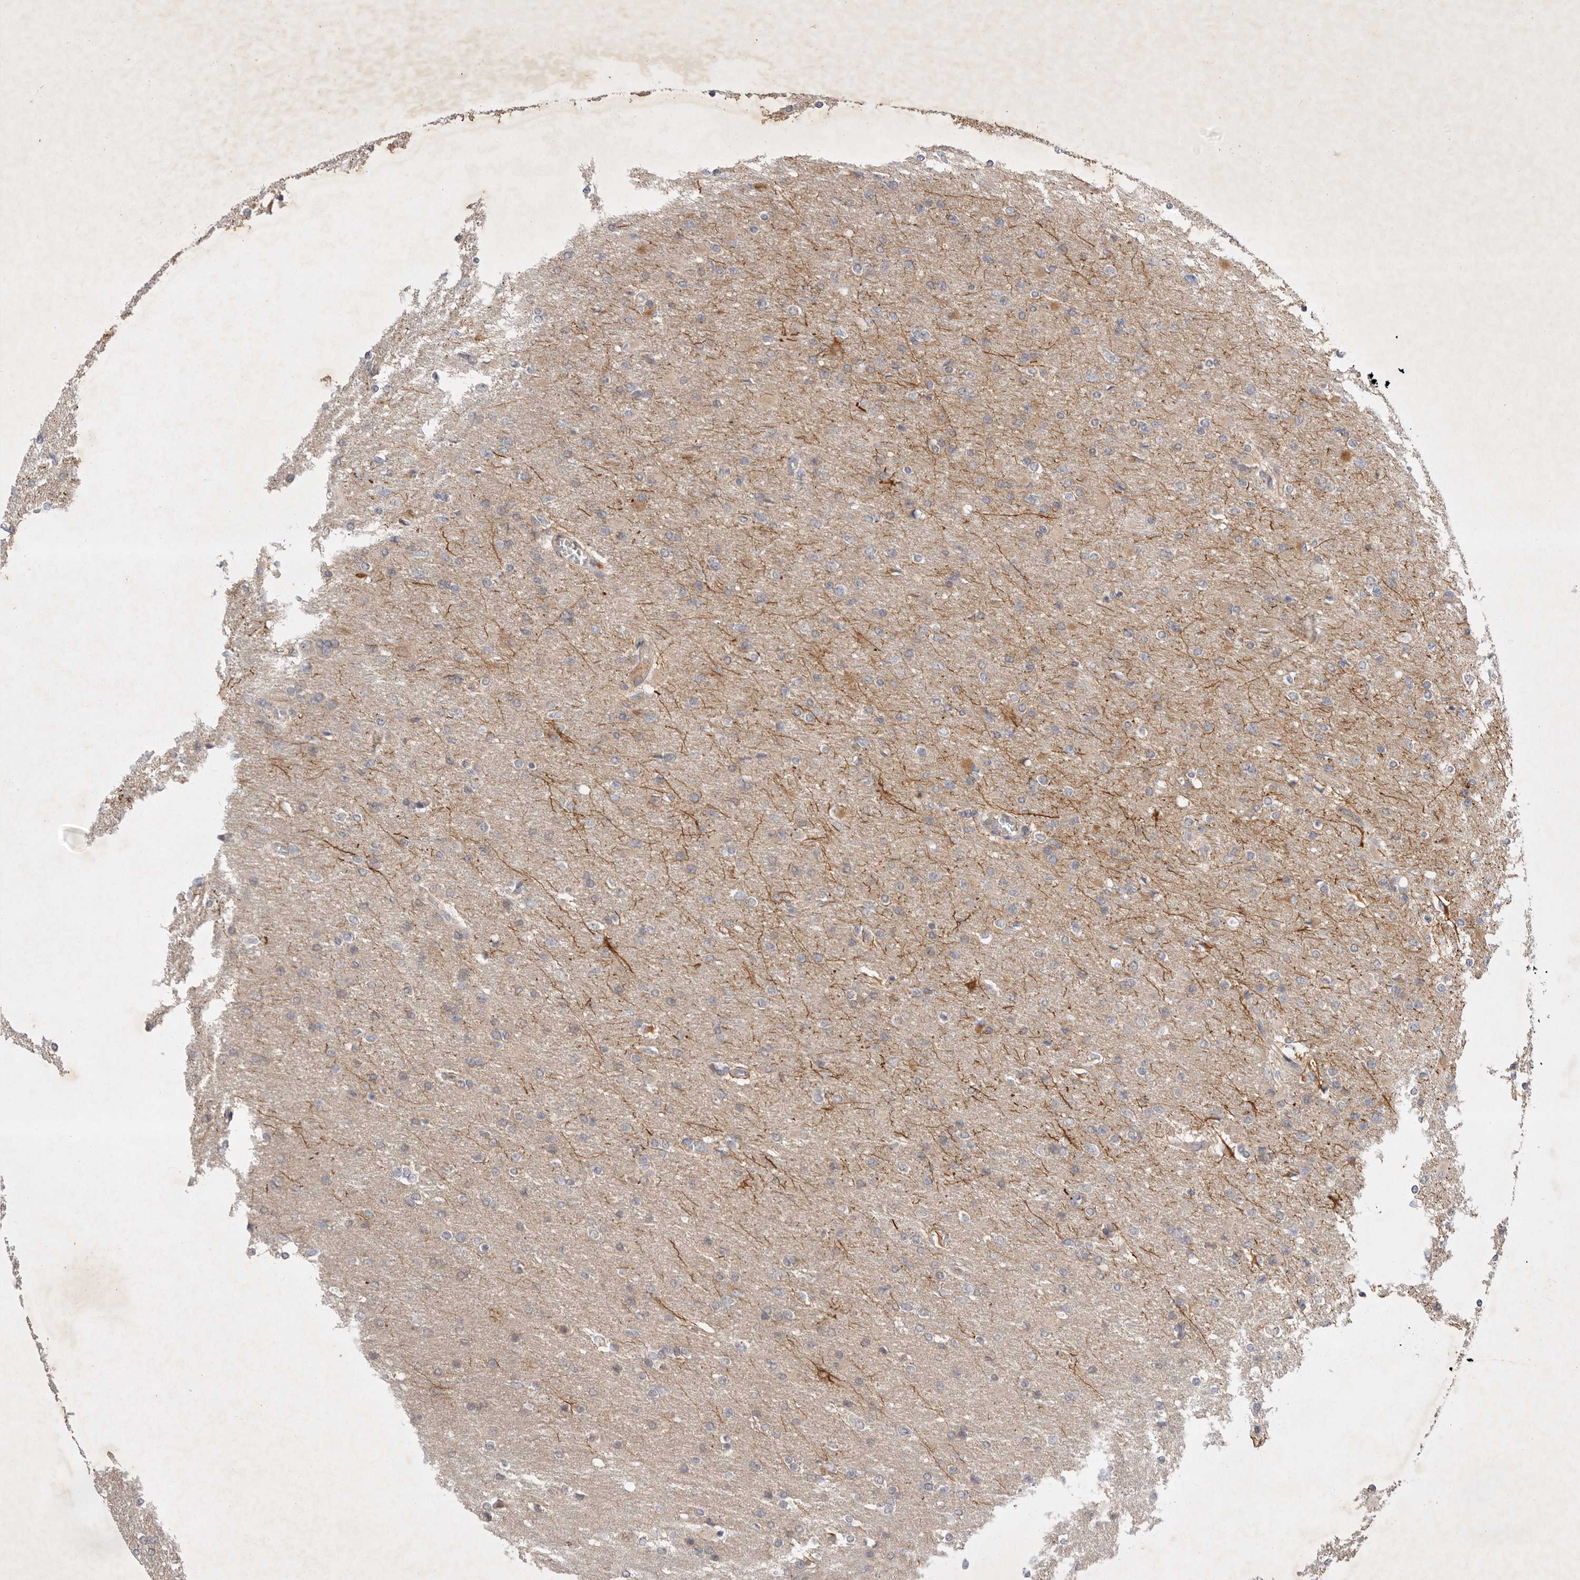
{"staining": {"intensity": "negative", "quantity": "none", "location": "none"}, "tissue": "glioma", "cell_type": "Tumor cells", "image_type": "cancer", "snomed": [{"axis": "morphology", "description": "Glioma, malignant, High grade"}, {"axis": "topography", "description": "Cerebral cortex"}], "caption": "Glioma stained for a protein using IHC reveals no expression tumor cells.", "gene": "PTPDC1", "patient": {"sex": "female", "age": 36}}